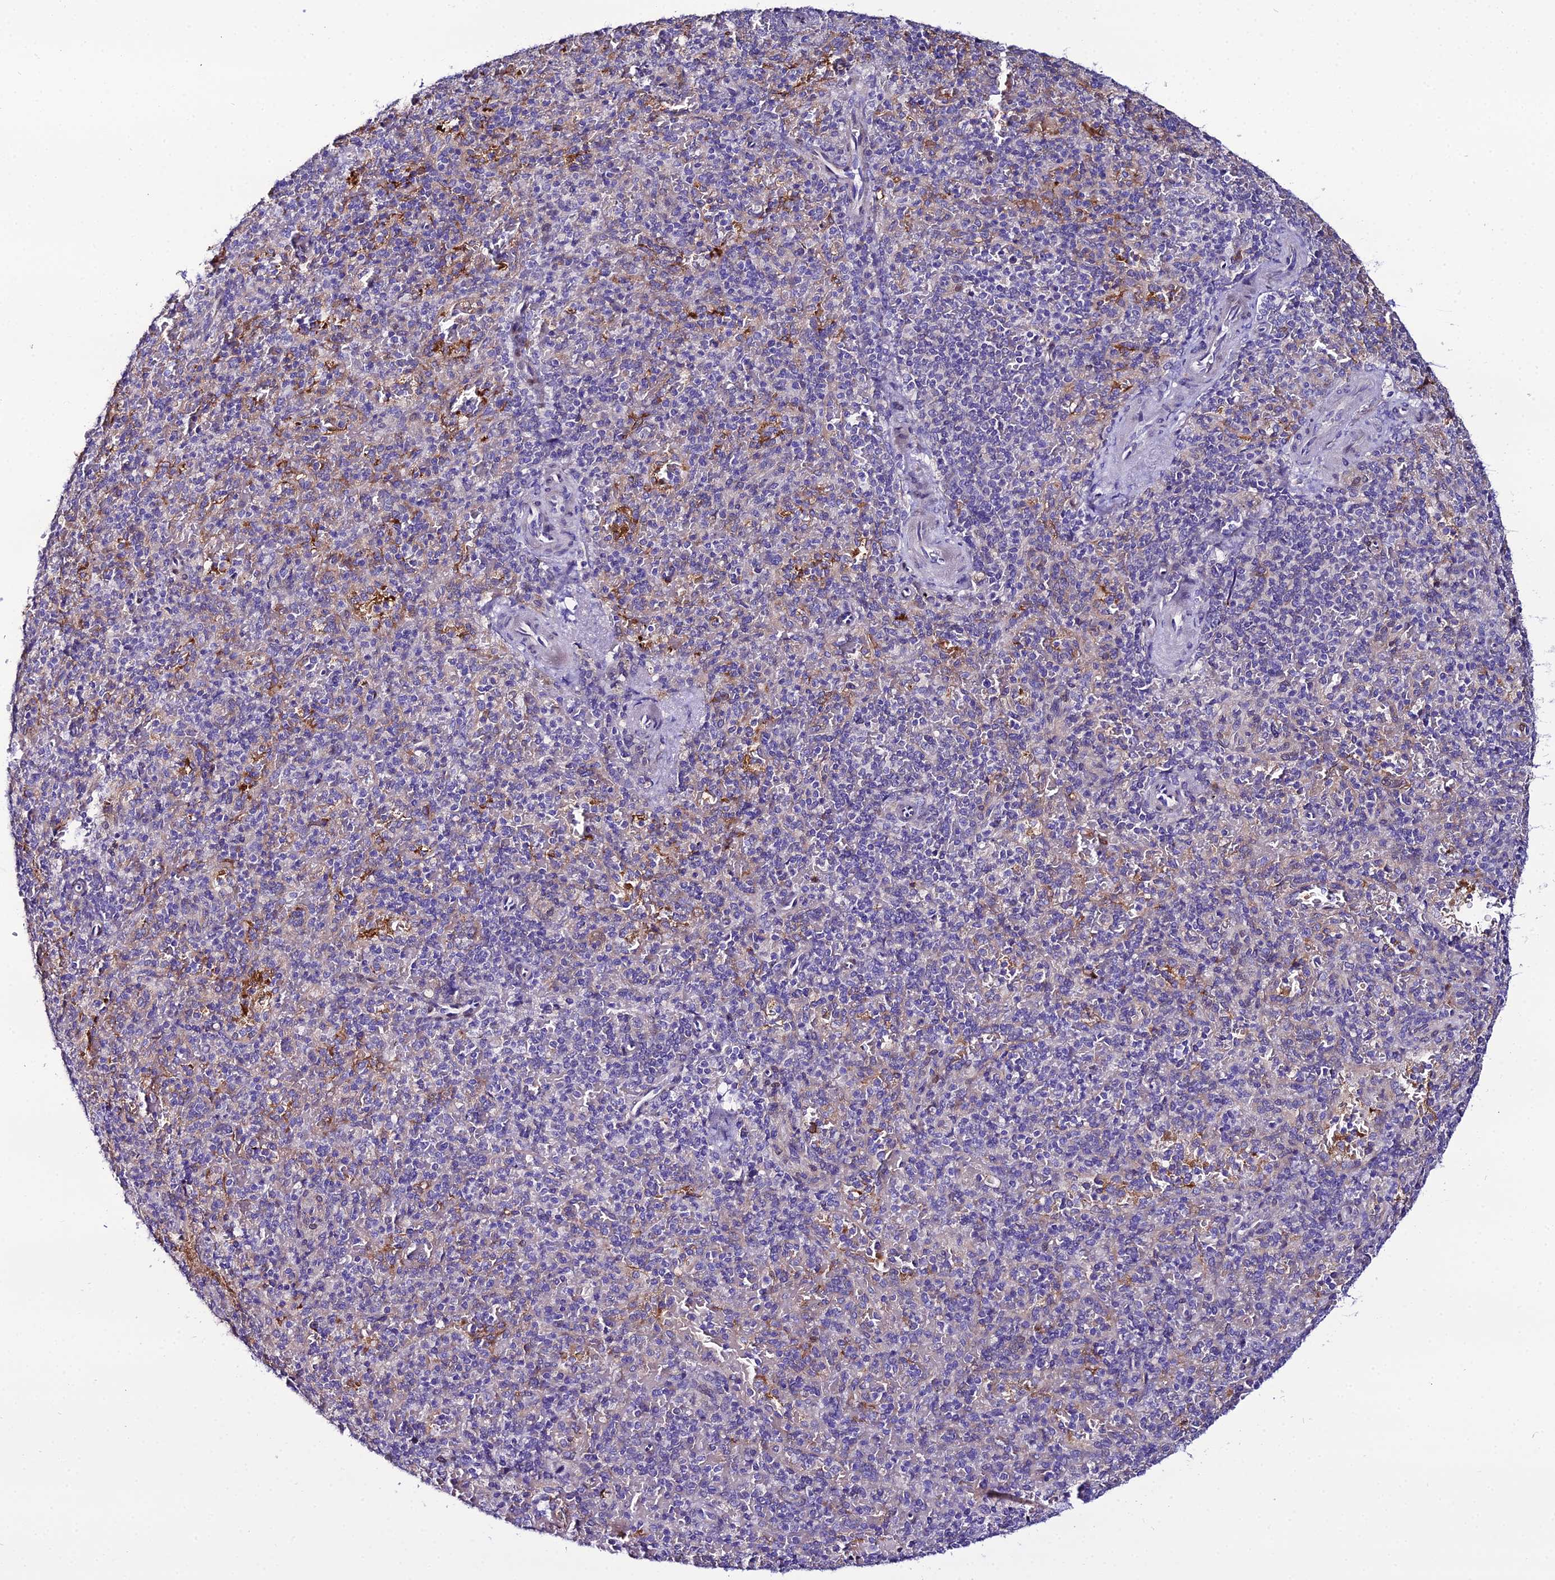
{"staining": {"intensity": "negative", "quantity": "none", "location": "none"}, "tissue": "spleen", "cell_type": "Cells in red pulp", "image_type": "normal", "snomed": [{"axis": "morphology", "description": "Normal tissue, NOS"}, {"axis": "topography", "description": "Spleen"}], "caption": "Cells in red pulp are negative for protein expression in normal human spleen. (DAB immunohistochemistry visualized using brightfield microscopy, high magnification).", "gene": "MB21D2", "patient": {"sex": "male", "age": 82}}